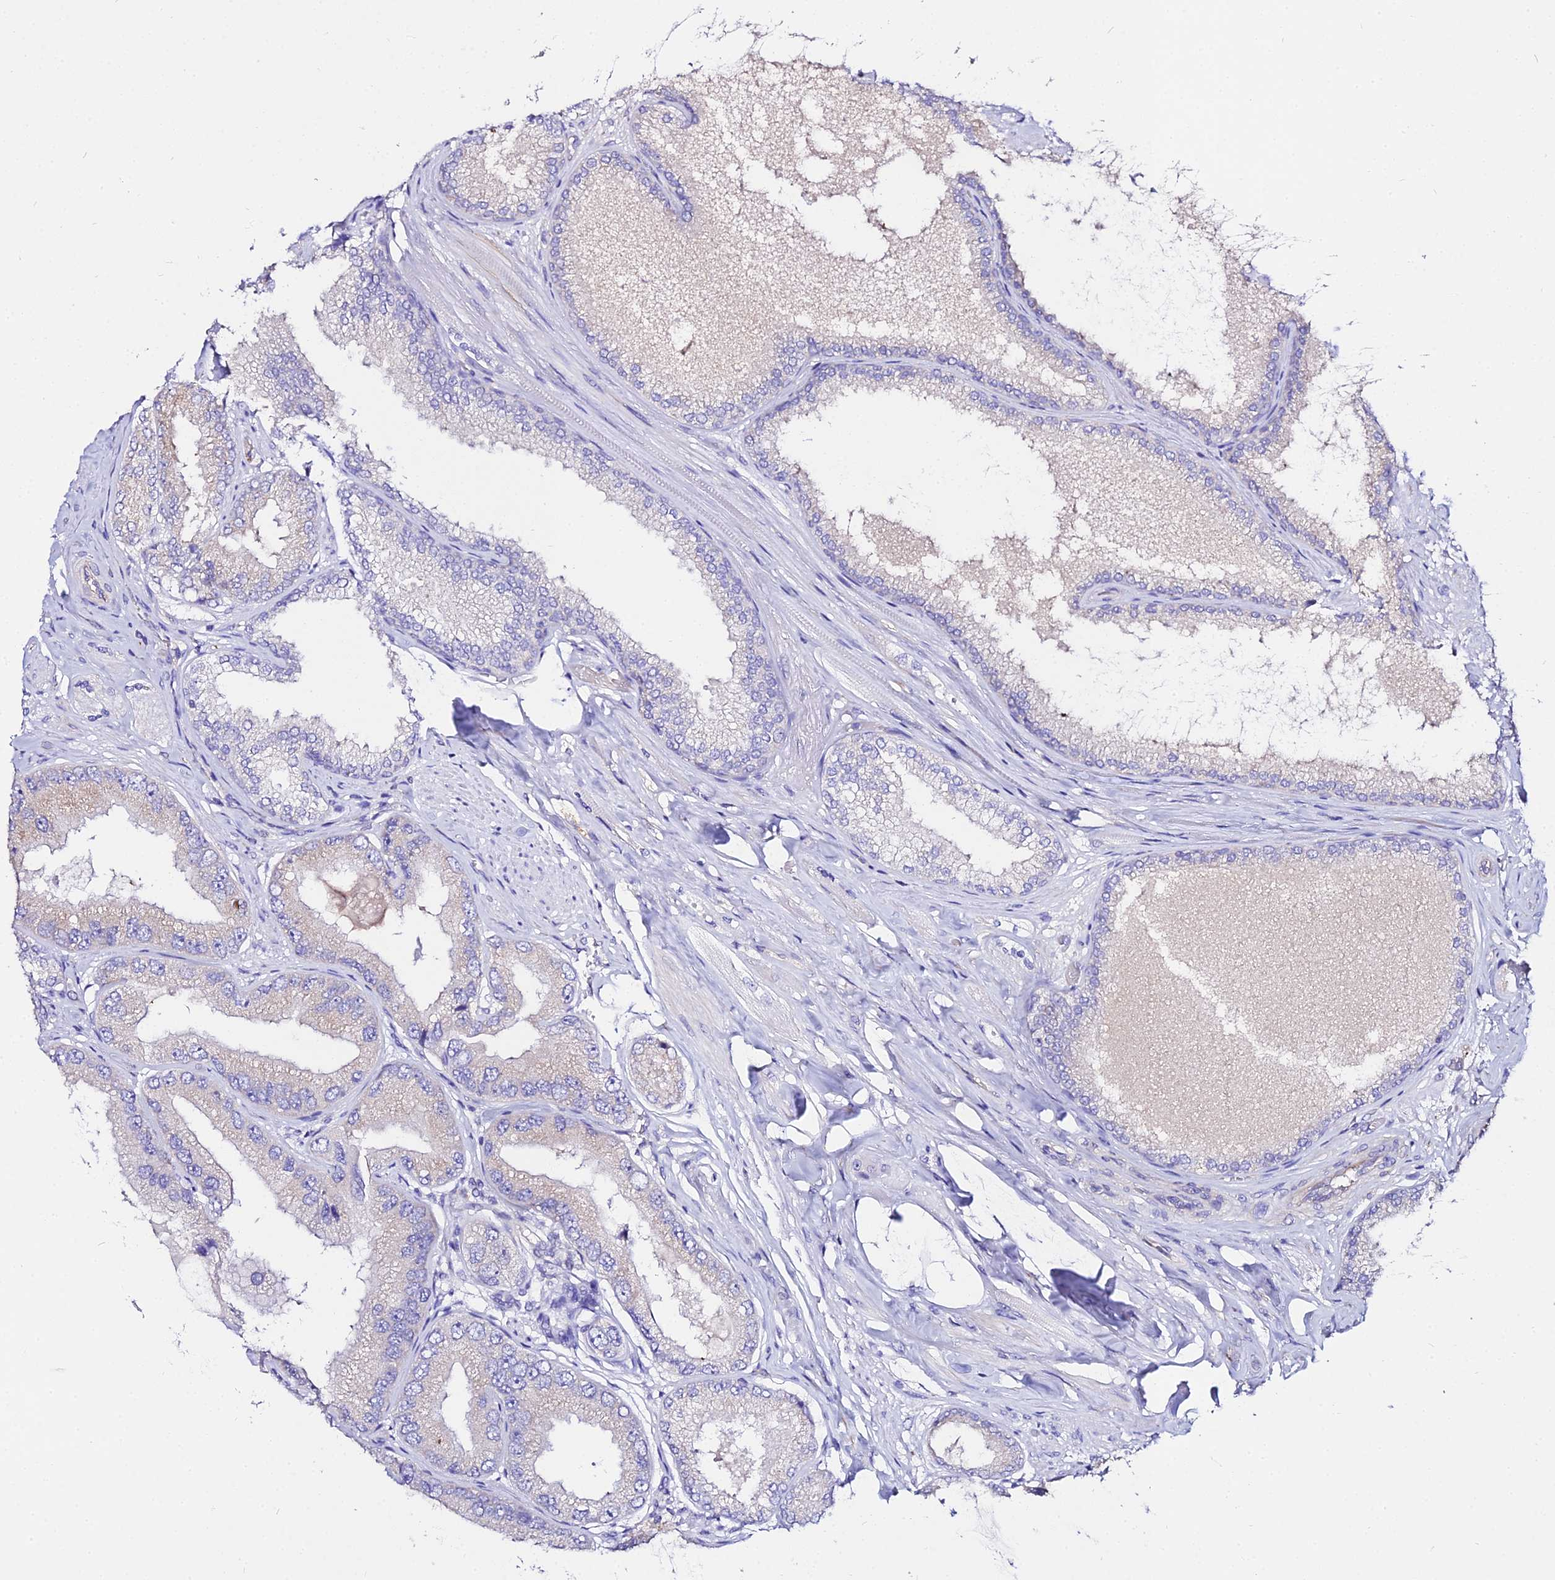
{"staining": {"intensity": "negative", "quantity": "none", "location": "none"}, "tissue": "prostate cancer", "cell_type": "Tumor cells", "image_type": "cancer", "snomed": [{"axis": "morphology", "description": "Adenocarcinoma, High grade"}, {"axis": "topography", "description": "Prostate"}], "caption": "Immunohistochemistry (IHC) image of neoplastic tissue: adenocarcinoma (high-grade) (prostate) stained with DAB (3,3'-diaminobenzidine) shows no significant protein expression in tumor cells.", "gene": "TUBA3D", "patient": {"sex": "male", "age": 71}}